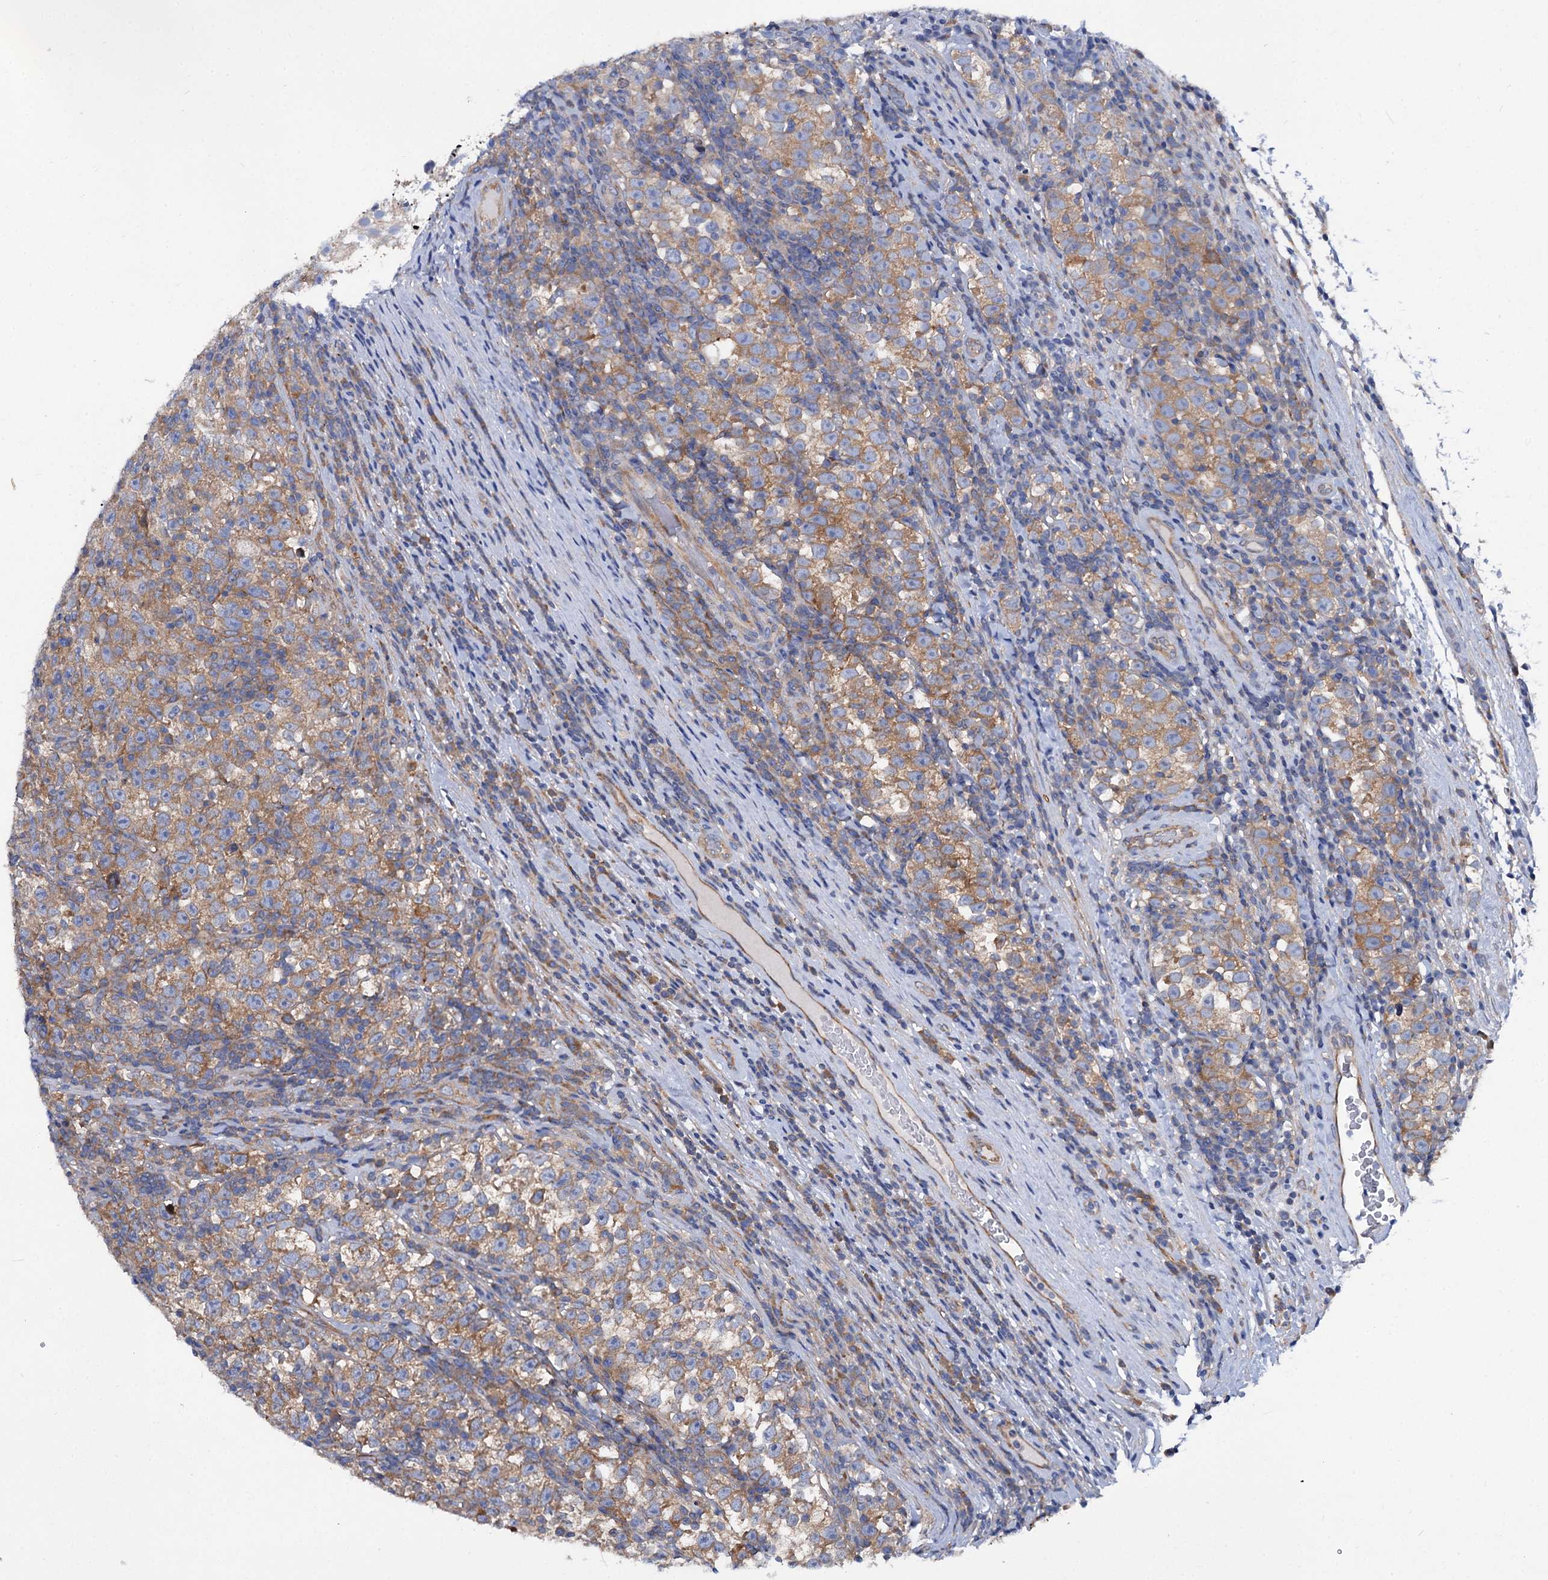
{"staining": {"intensity": "moderate", "quantity": ">75%", "location": "cytoplasmic/membranous"}, "tissue": "testis cancer", "cell_type": "Tumor cells", "image_type": "cancer", "snomed": [{"axis": "morphology", "description": "Normal tissue, NOS"}, {"axis": "morphology", "description": "Seminoma, NOS"}, {"axis": "topography", "description": "Testis"}], "caption": "Immunohistochemistry (IHC) histopathology image of human testis cancer (seminoma) stained for a protein (brown), which exhibits medium levels of moderate cytoplasmic/membranous expression in about >75% of tumor cells.", "gene": "TRIM55", "patient": {"sex": "male", "age": 43}}